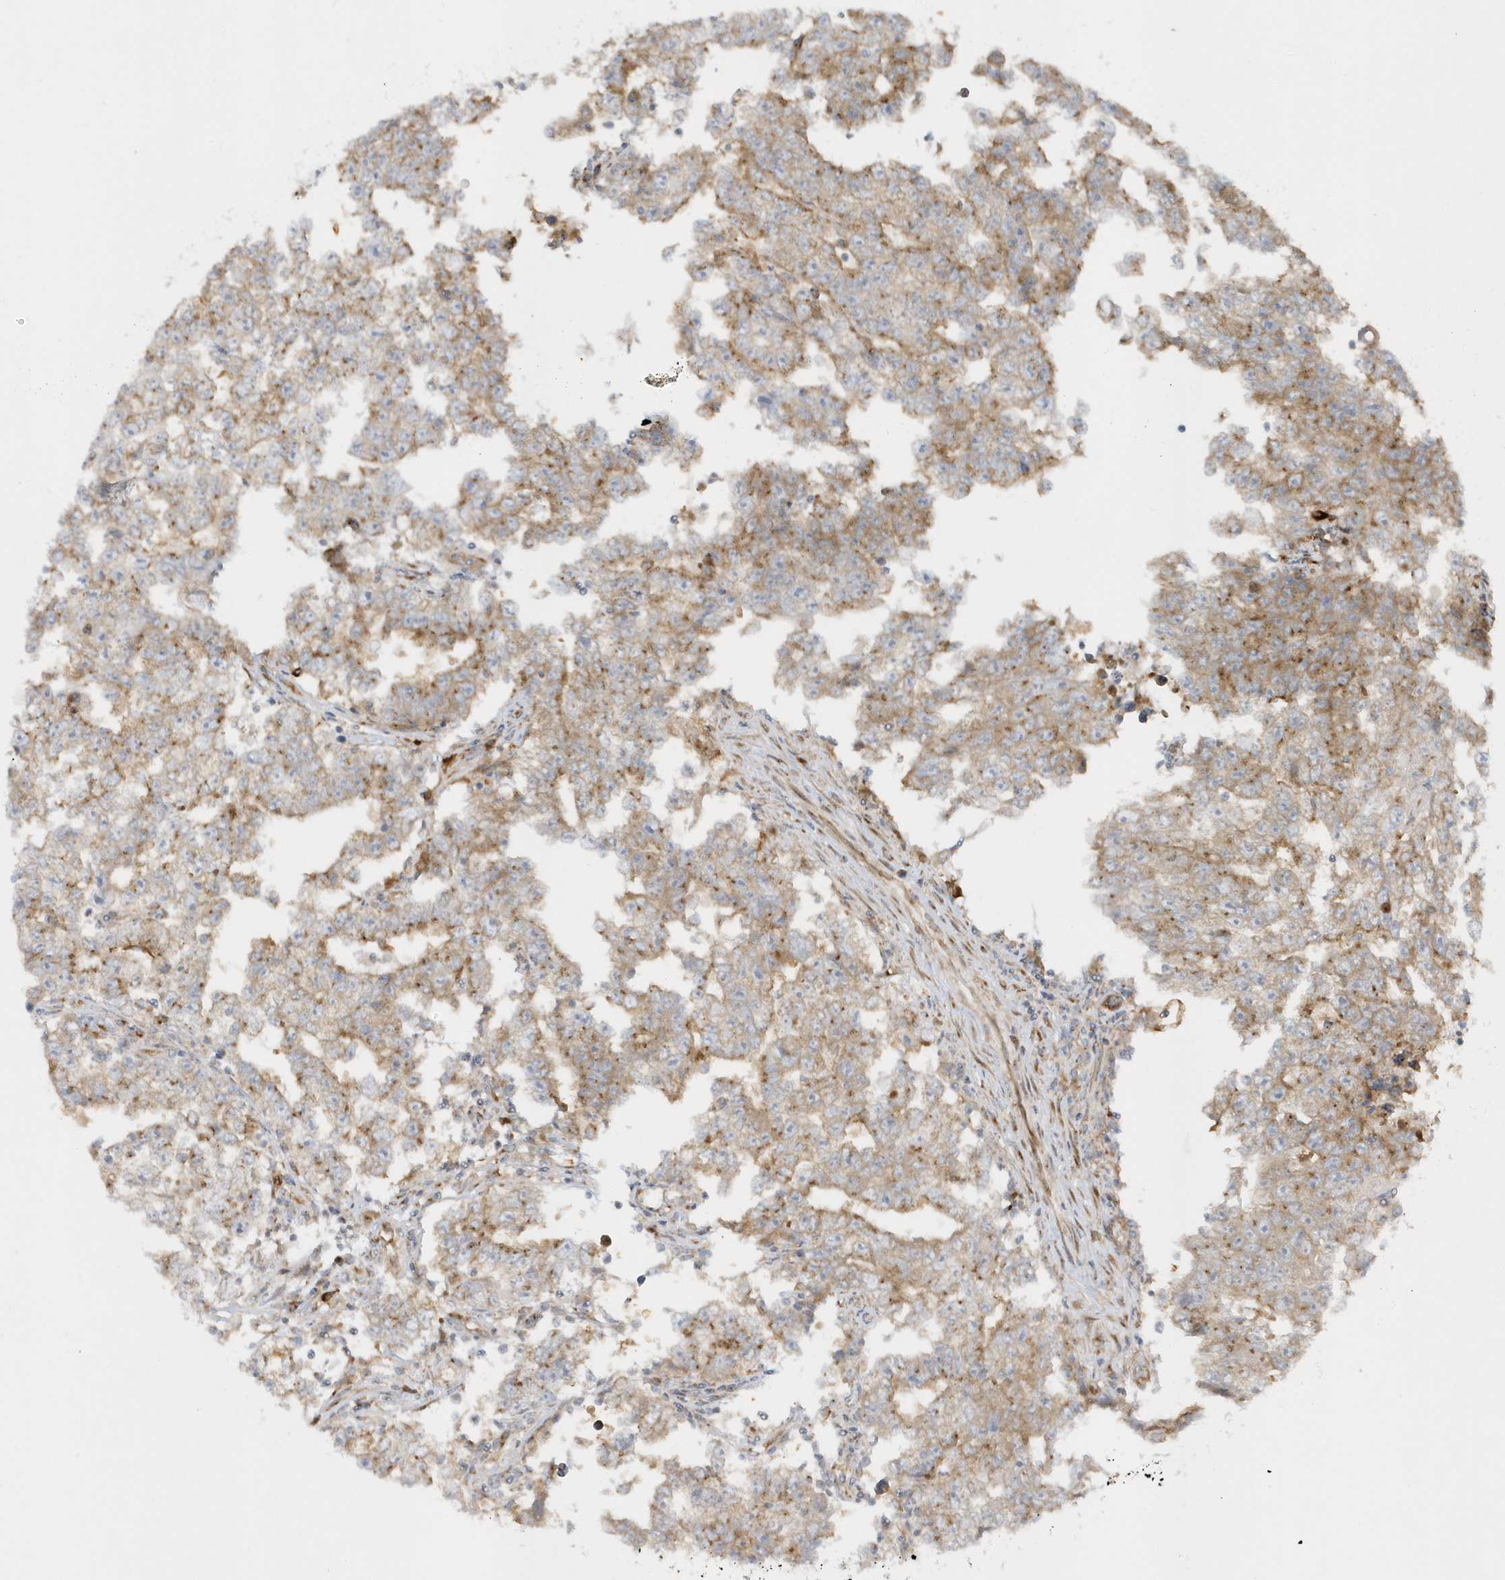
{"staining": {"intensity": "moderate", "quantity": ">75%", "location": "cytoplasmic/membranous"}, "tissue": "testis cancer", "cell_type": "Tumor cells", "image_type": "cancer", "snomed": [{"axis": "morphology", "description": "Carcinoma, Embryonal, NOS"}, {"axis": "topography", "description": "Testis"}], "caption": "Immunohistochemical staining of human embryonal carcinoma (testis) demonstrates medium levels of moderate cytoplasmic/membranous expression in approximately >75% of tumor cells.", "gene": "RPP40", "patient": {"sex": "male", "age": 25}}